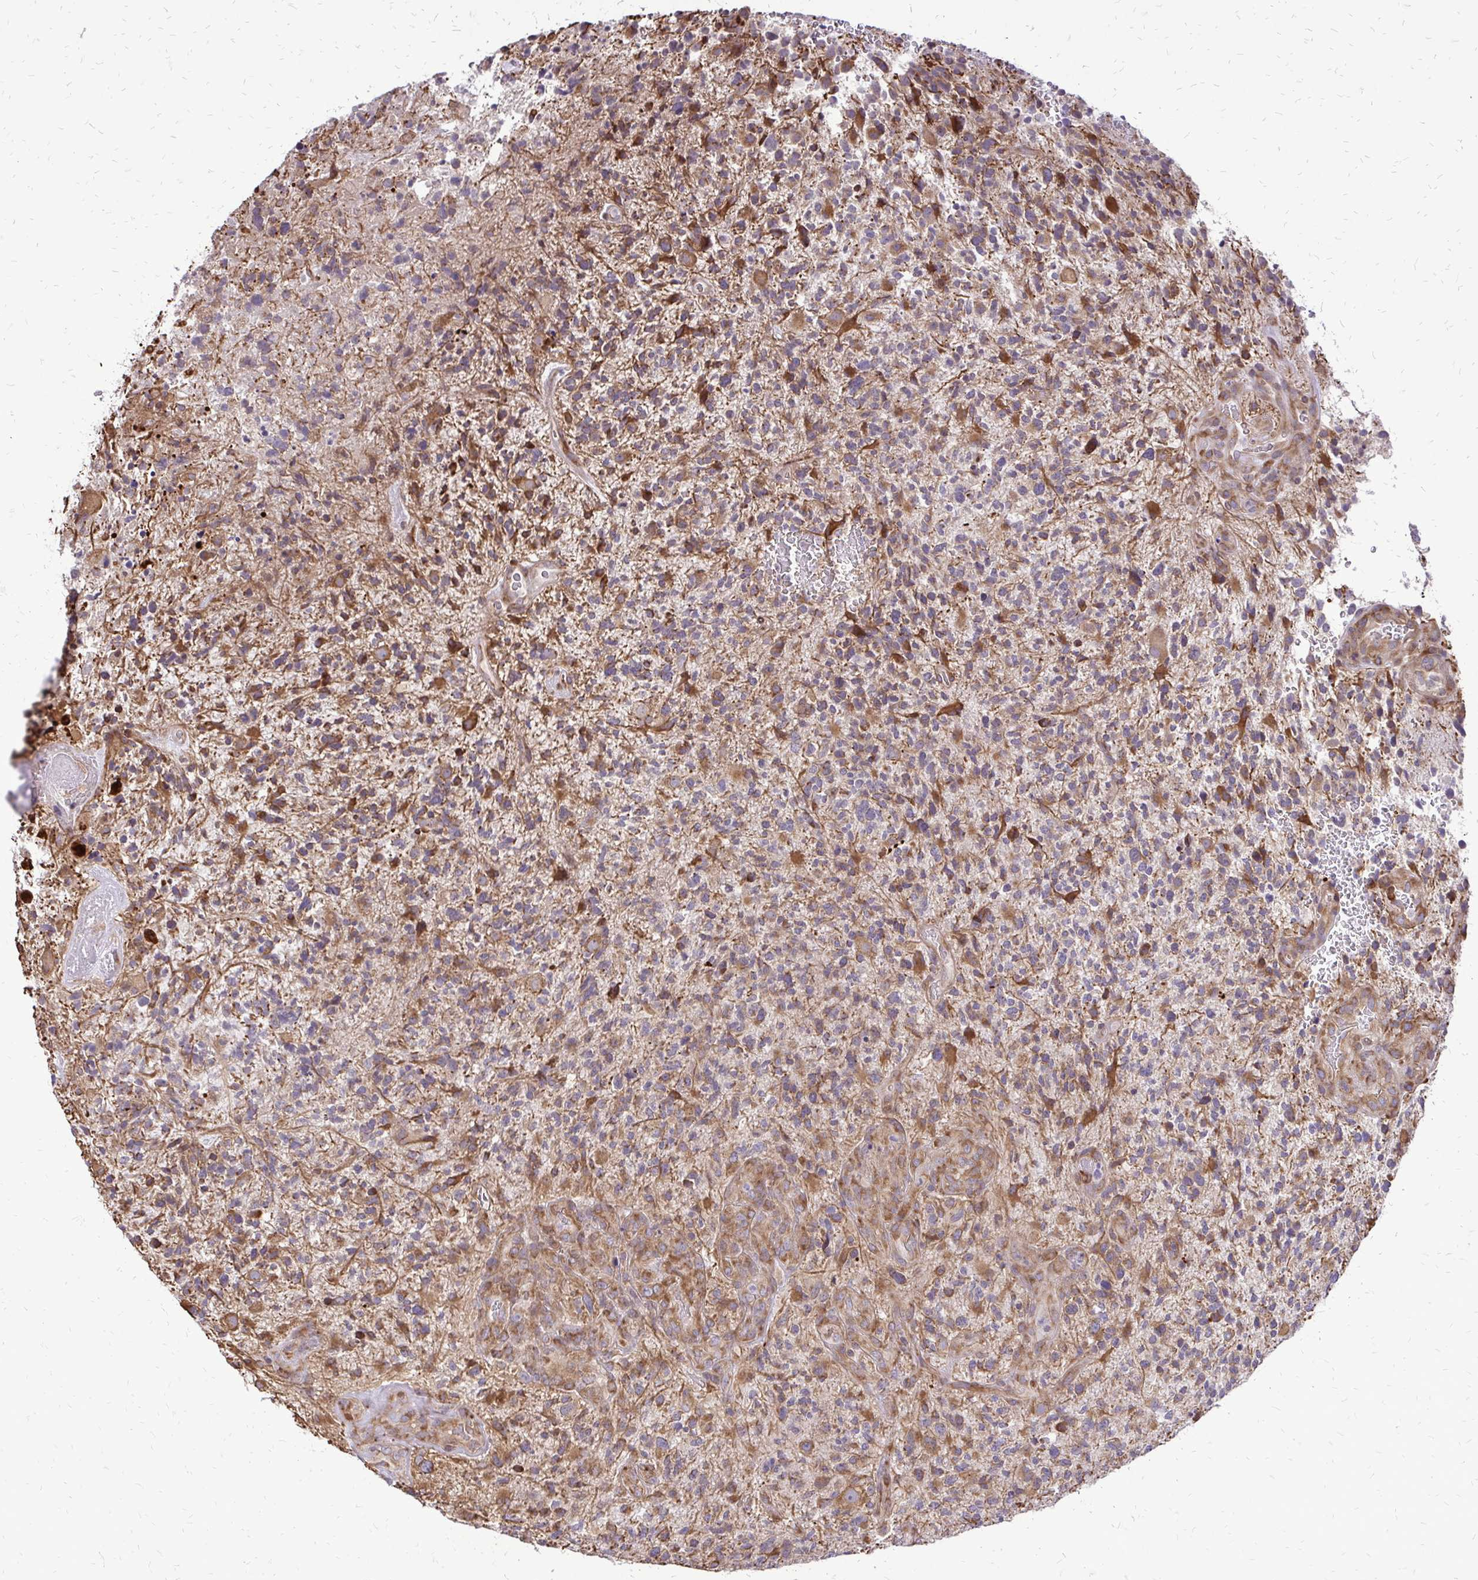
{"staining": {"intensity": "moderate", "quantity": ">75%", "location": "cytoplasmic/membranous"}, "tissue": "glioma", "cell_type": "Tumor cells", "image_type": "cancer", "snomed": [{"axis": "morphology", "description": "Glioma, malignant, High grade"}, {"axis": "topography", "description": "Brain"}], "caption": "Glioma was stained to show a protein in brown. There is medium levels of moderate cytoplasmic/membranous expression in about >75% of tumor cells.", "gene": "RPS3", "patient": {"sex": "female", "age": 71}}